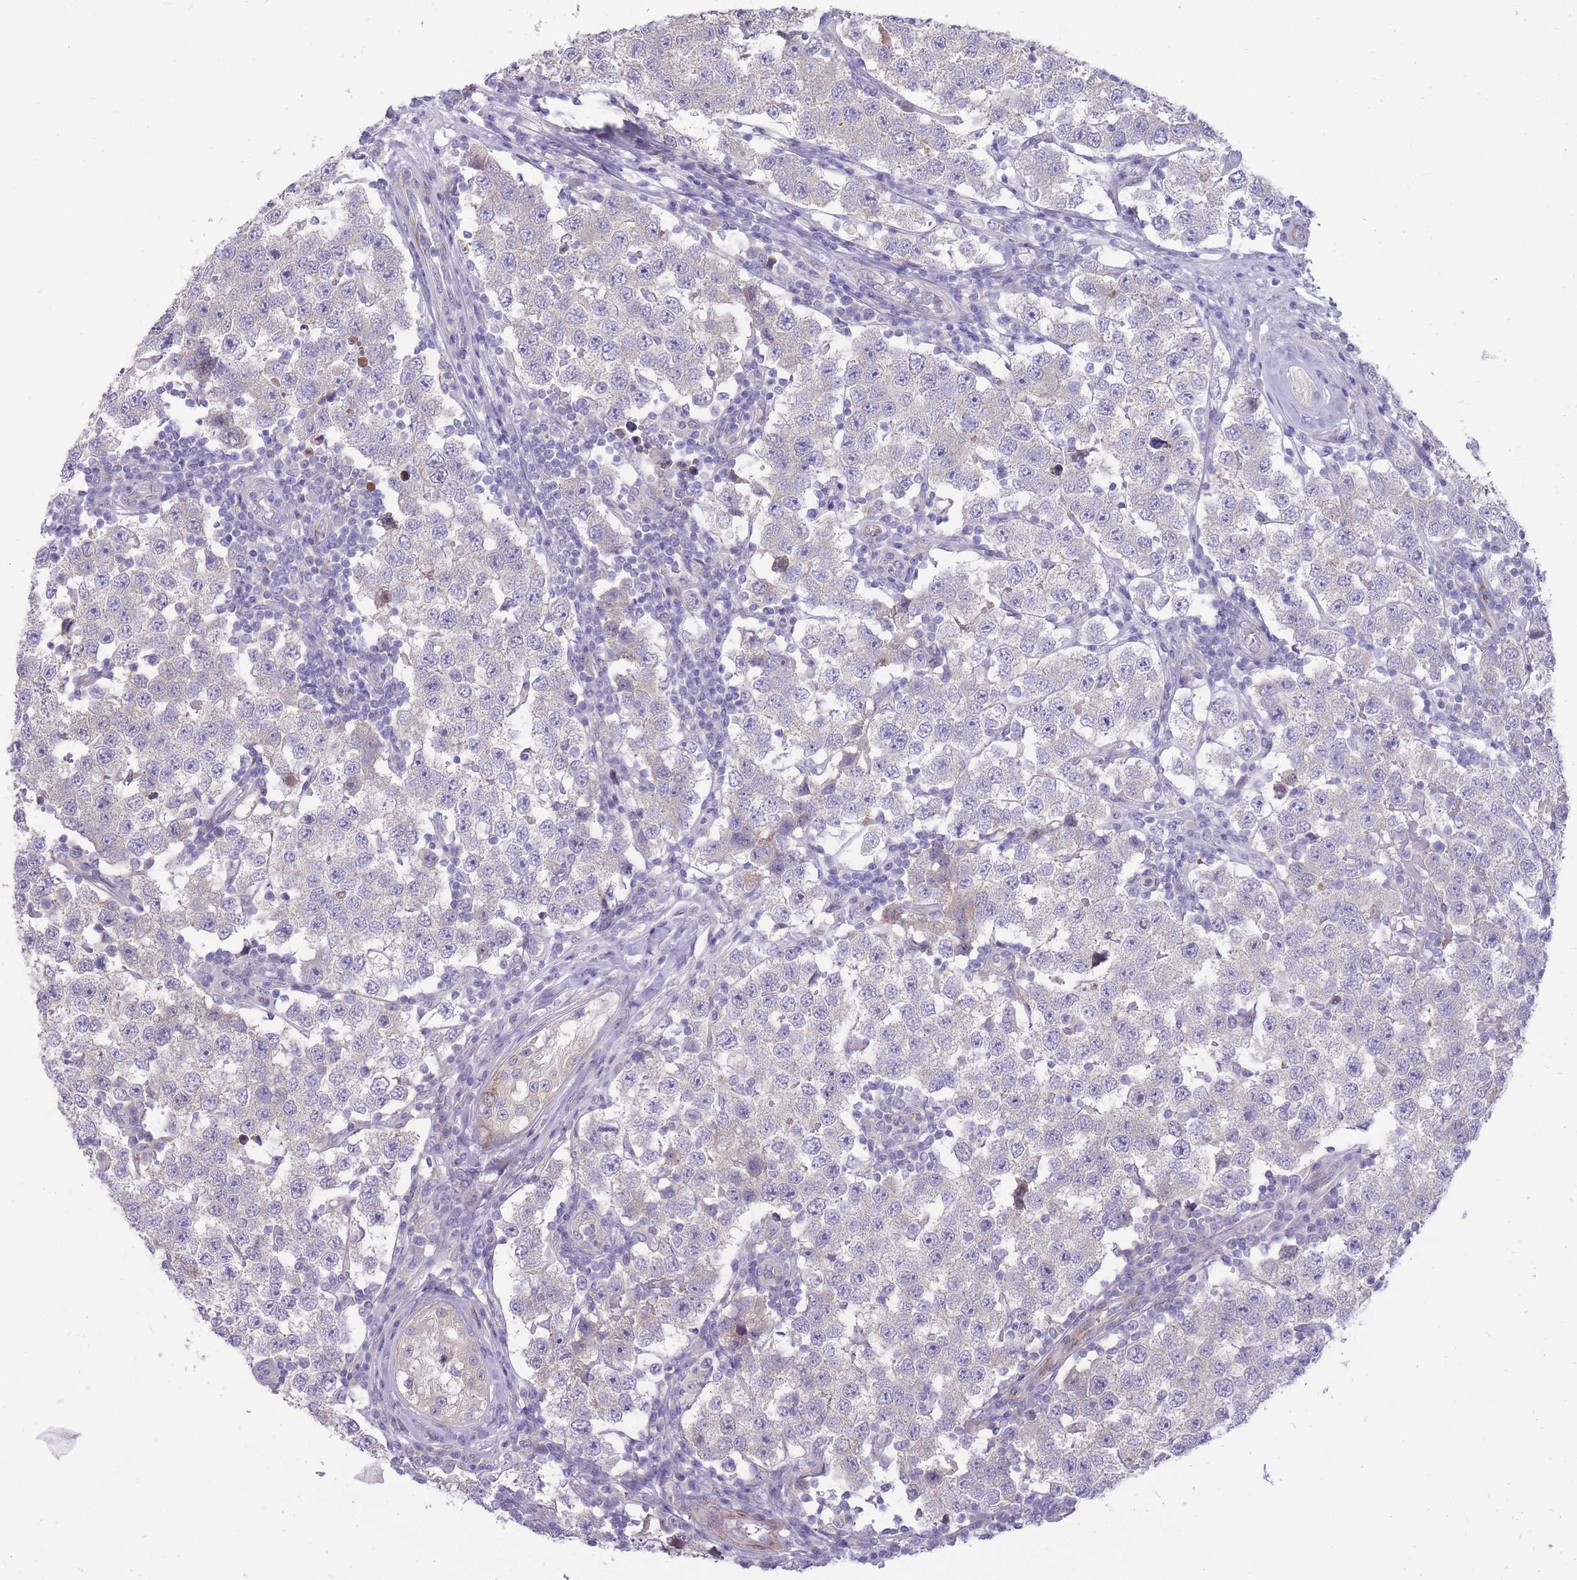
{"staining": {"intensity": "negative", "quantity": "none", "location": "none"}, "tissue": "testis cancer", "cell_type": "Tumor cells", "image_type": "cancer", "snomed": [{"axis": "morphology", "description": "Seminoma, NOS"}, {"axis": "topography", "description": "Testis"}], "caption": "Seminoma (testis) was stained to show a protein in brown. There is no significant positivity in tumor cells.", "gene": "RGS11", "patient": {"sex": "male", "age": 34}}